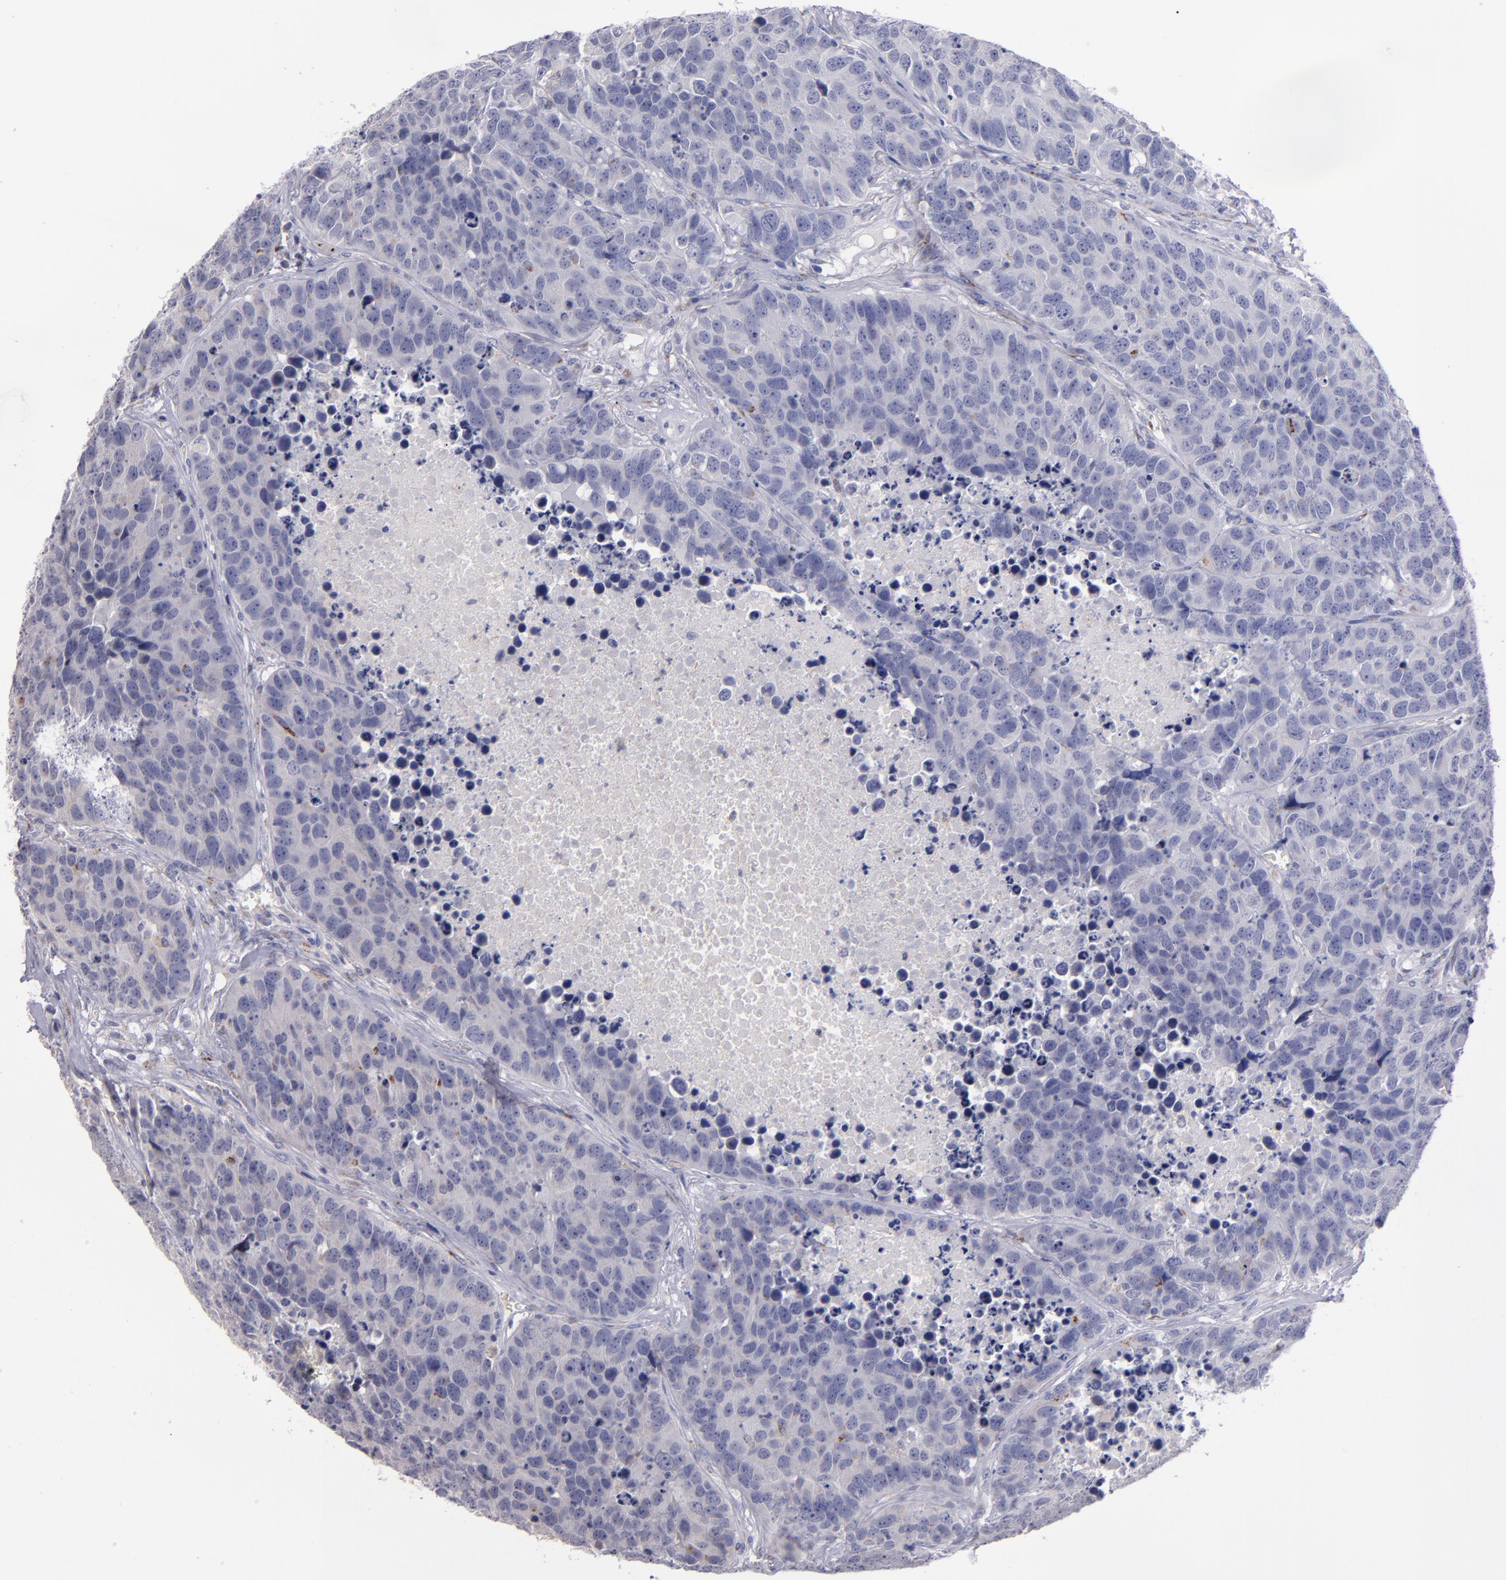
{"staining": {"intensity": "moderate", "quantity": "<25%", "location": "cytoplasmic/membranous"}, "tissue": "carcinoid", "cell_type": "Tumor cells", "image_type": "cancer", "snomed": [{"axis": "morphology", "description": "Carcinoid, malignant, NOS"}, {"axis": "topography", "description": "Lung"}], "caption": "Brown immunohistochemical staining in malignant carcinoid exhibits moderate cytoplasmic/membranous staining in about <25% of tumor cells. Using DAB (brown) and hematoxylin (blue) stains, captured at high magnification using brightfield microscopy.", "gene": "RAB41", "patient": {"sex": "male", "age": 60}}